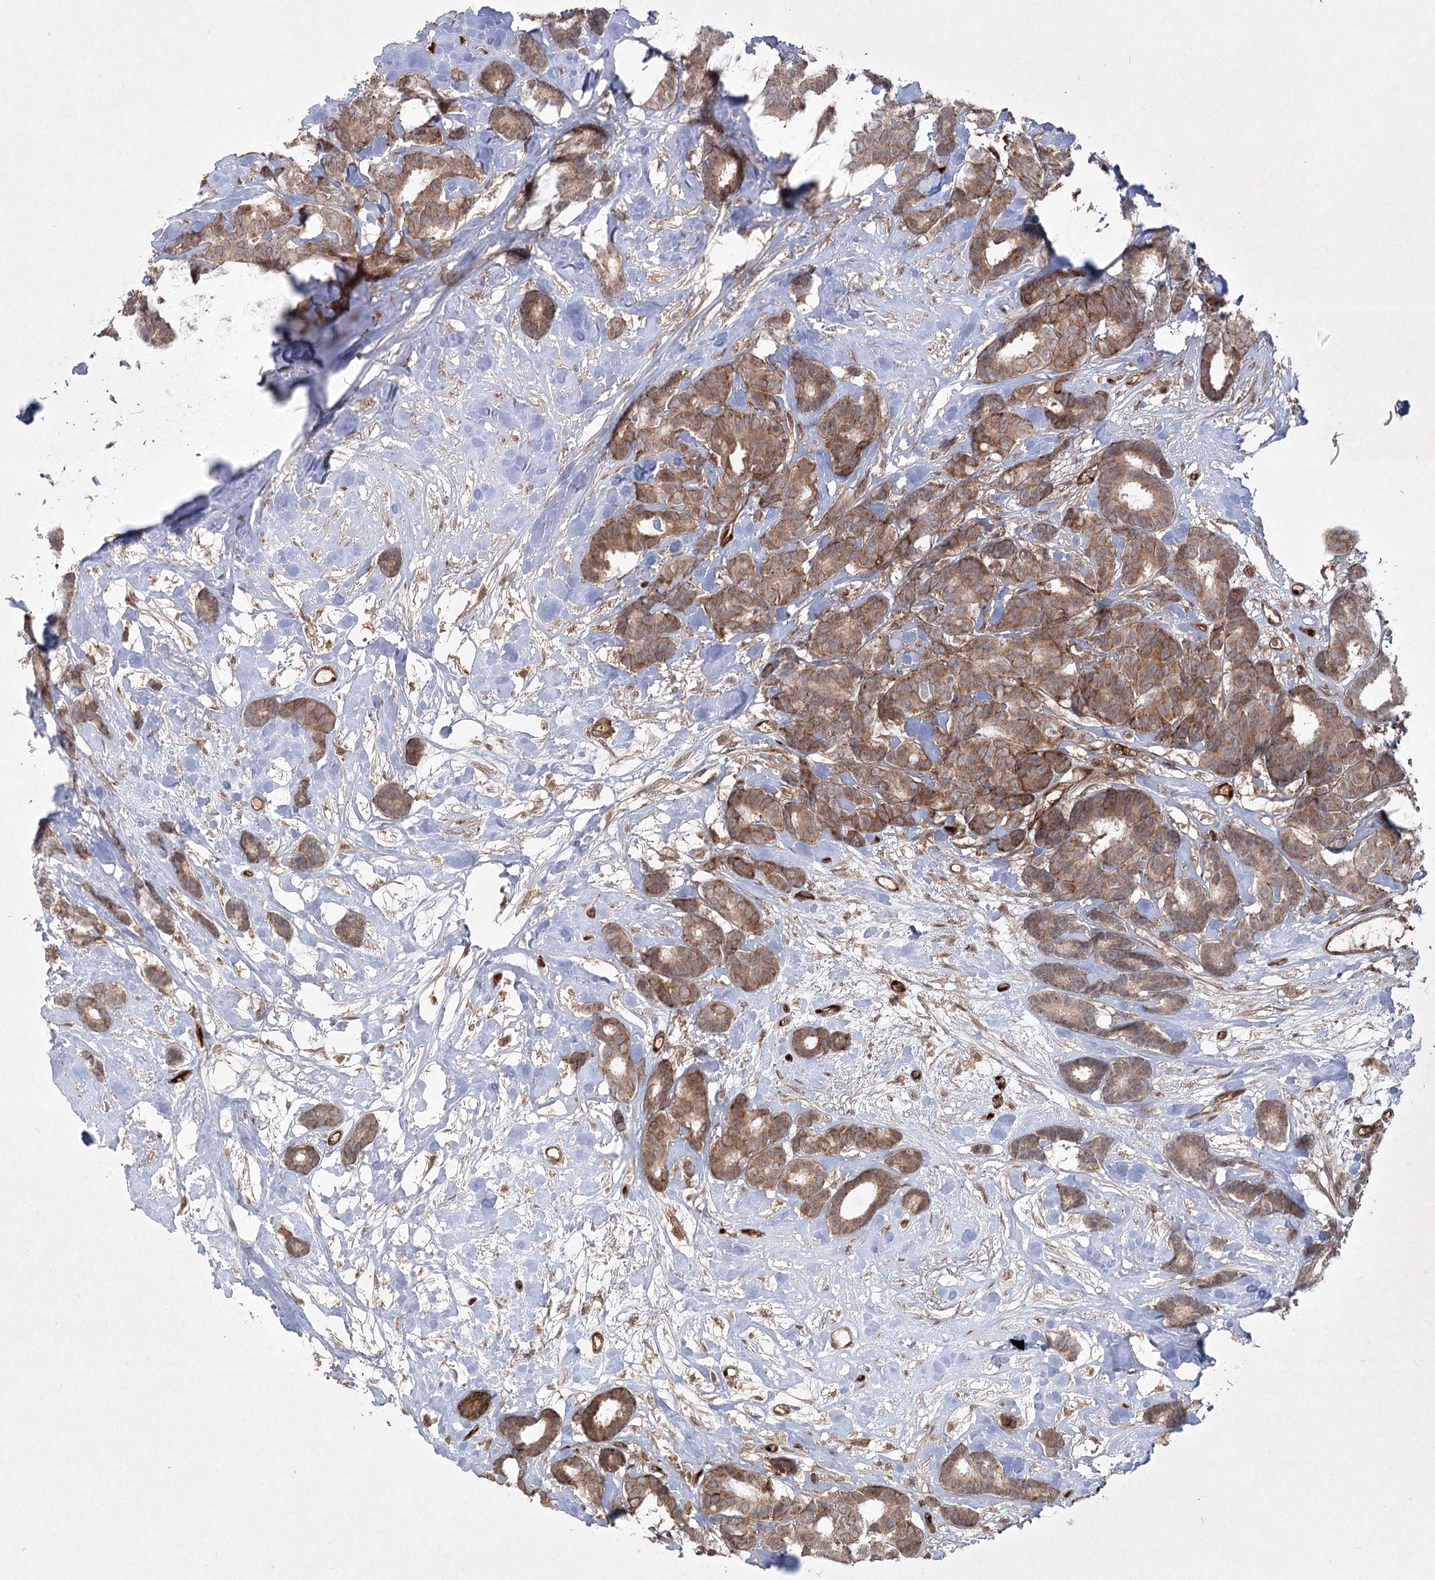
{"staining": {"intensity": "moderate", "quantity": ">75%", "location": "cytoplasmic/membranous"}, "tissue": "breast cancer", "cell_type": "Tumor cells", "image_type": "cancer", "snomed": [{"axis": "morphology", "description": "Duct carcinoma"}, {"axis": "topography", "description": "Breast"}], "caption": "Moderate cytoplasmic/membranous staining for a protein is appreciated in approximately >75% of tumor cells of breast cancer (intraductal carcinoma) using immunohistochemistry (IHC).", "gene": "ARHGAP31", "patient": {"sex": "female", "age": 87}}